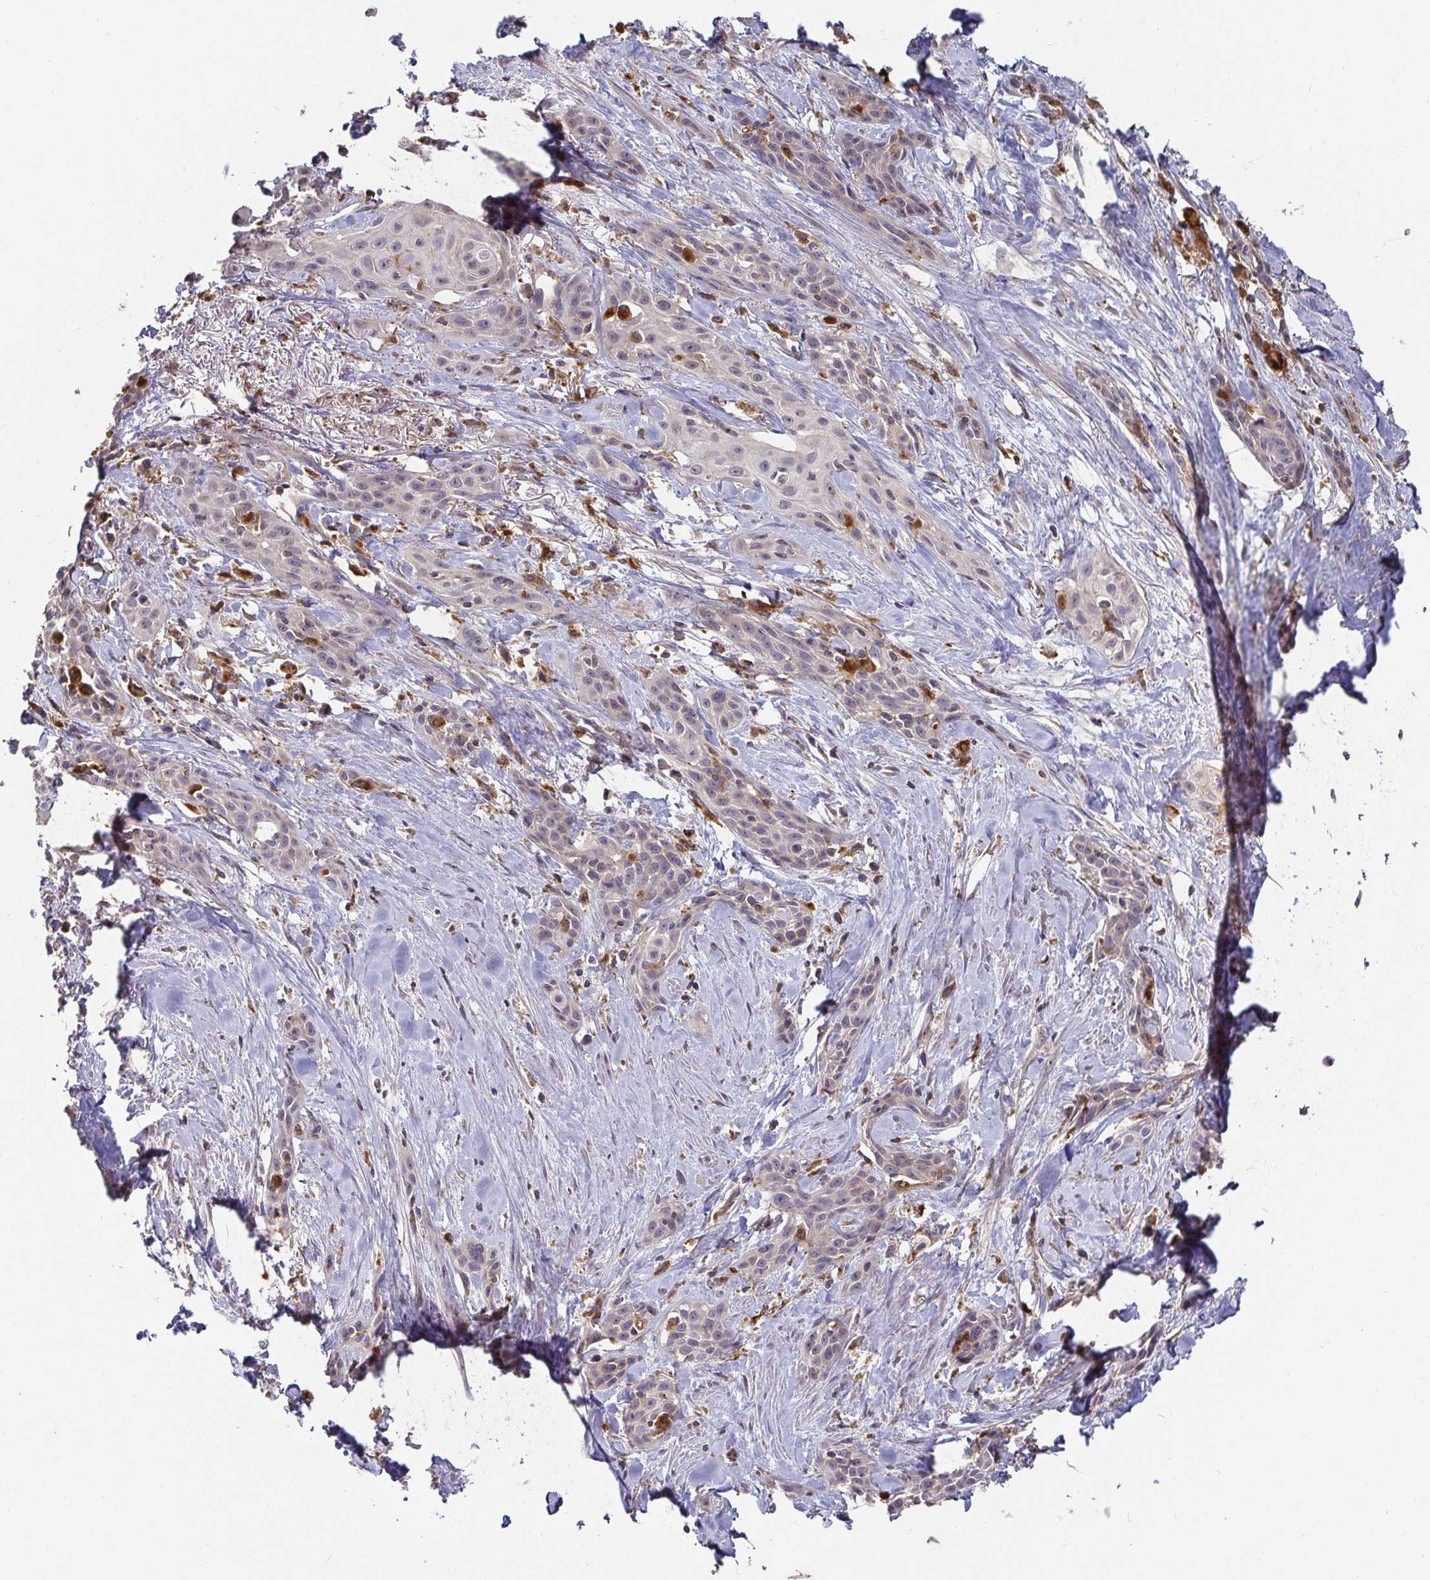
{"staining": {"intensity": "negative", "quantity": "none", "location": "none"}, "tissue": "skin cancer", "cell_type": "Tumor cells", "image_type": "cancer", "snomed": [{"axis": "morphology", "description": "Squamous cell carcinoma, NOS"}, {"axis": "topography", "description": "Skin"}, {"axis": "topography", "description": "Anal"}], "caption": "This is an immunohistochemistry (IHC) image of skin cancer. There is no staining in tumor cells.", "gene": "CDH18", "patient": {"sex": "male", "age": 64}}